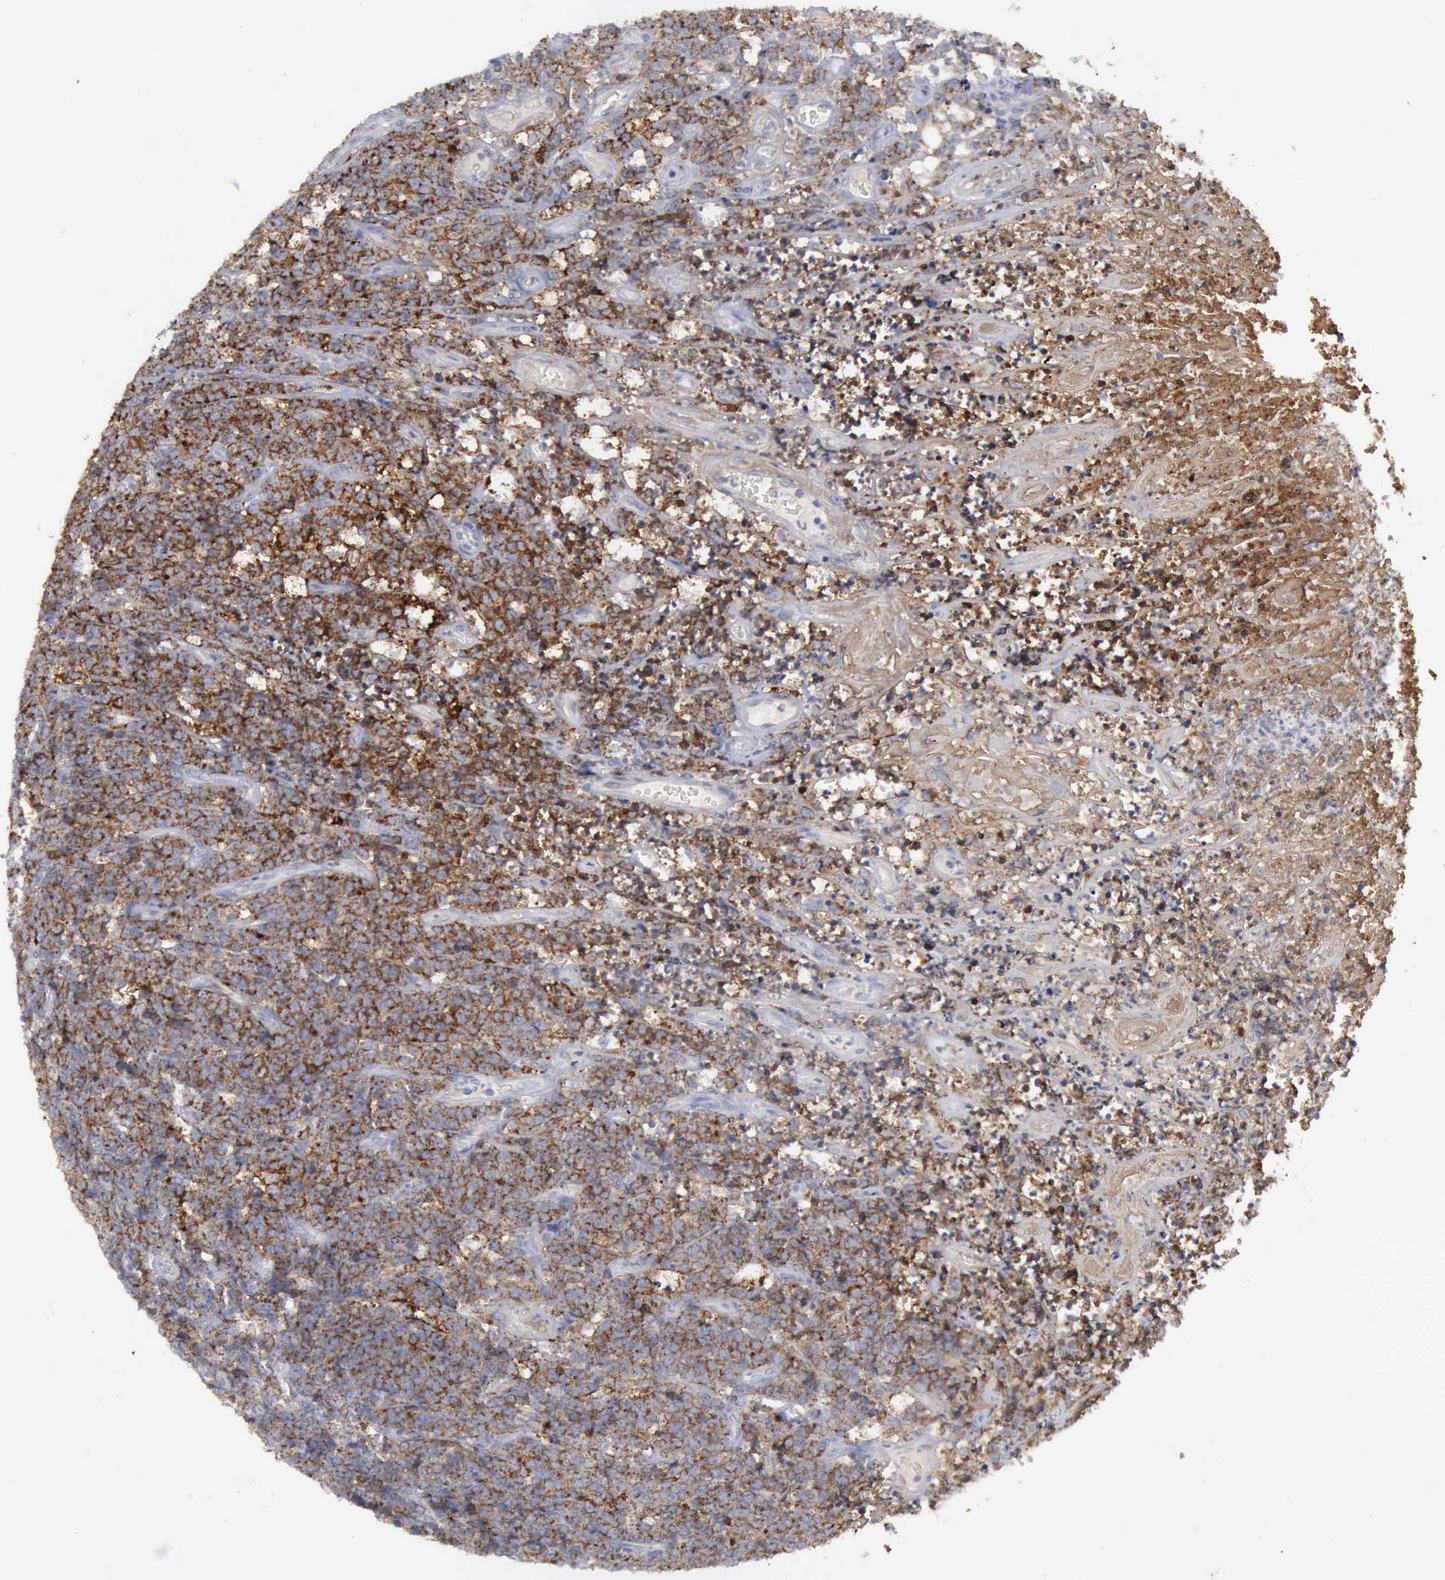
{"staining": {"intensity": "moderate", "quantity": ">75%", "location": "cytoplasmic/membranous"}, "tissue": "lymphoma", "cell_type": "Tumor cells", "image_type": "cancer", "snomed": [{"axis": "morphology", "description": "Malignant lymphoma, non-Hodgkin's type, High grade"}, {"axis": "topography", "description": "Small intestine"}, {"axis": "topography", "description": "Colon"}], "caption": "DAB (3,3'-diaminobenzidine) immunohistochemical staining of lymphoma demonstrates moderate cytoplasmic/membranous protein staining in about >75% of tumor cells.", "gene": "TFRC", "patient": {"sex": "male", "age": 8}}